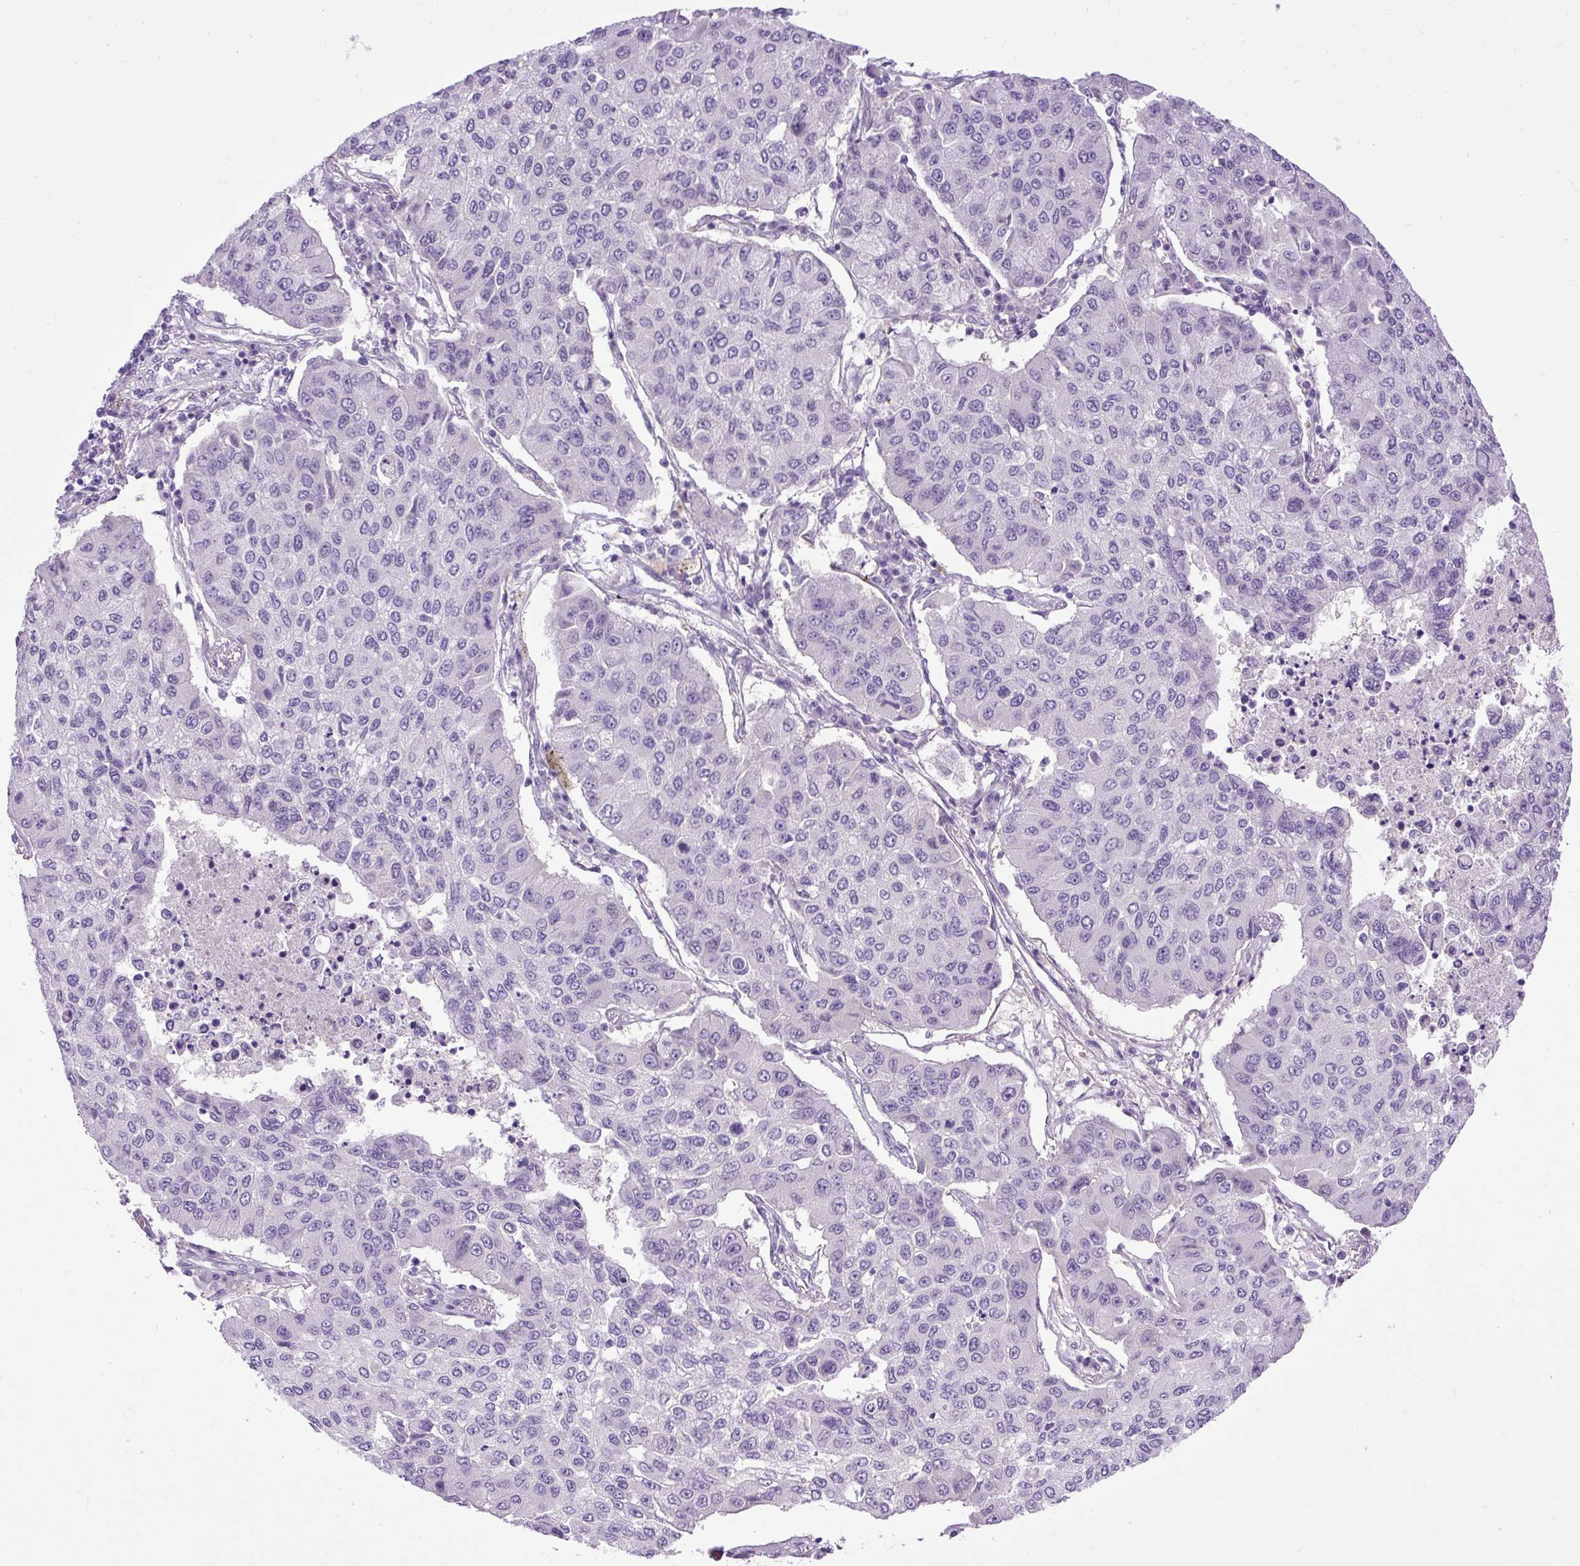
{"staining": {"intensity": "negative", "quantity": "none", "location": "none"}, "tissue": "lung cancer", "cell_type": "Tumor cells", "image_type": "cancer", "snomed": [{"axis": "morphology", "description": "Squamous cell carcinoma, NOS"}, {"axis": "topography", "description": "Lung"}], "caption": "An immunohistochemistry photomicrograph of lung squamous cell carcinoma is shown. There is no staining in tumor cells of lung squamous cell carcinoma.", "gene": "VWA7", "patient": {"sex": "male", "age": 74}}